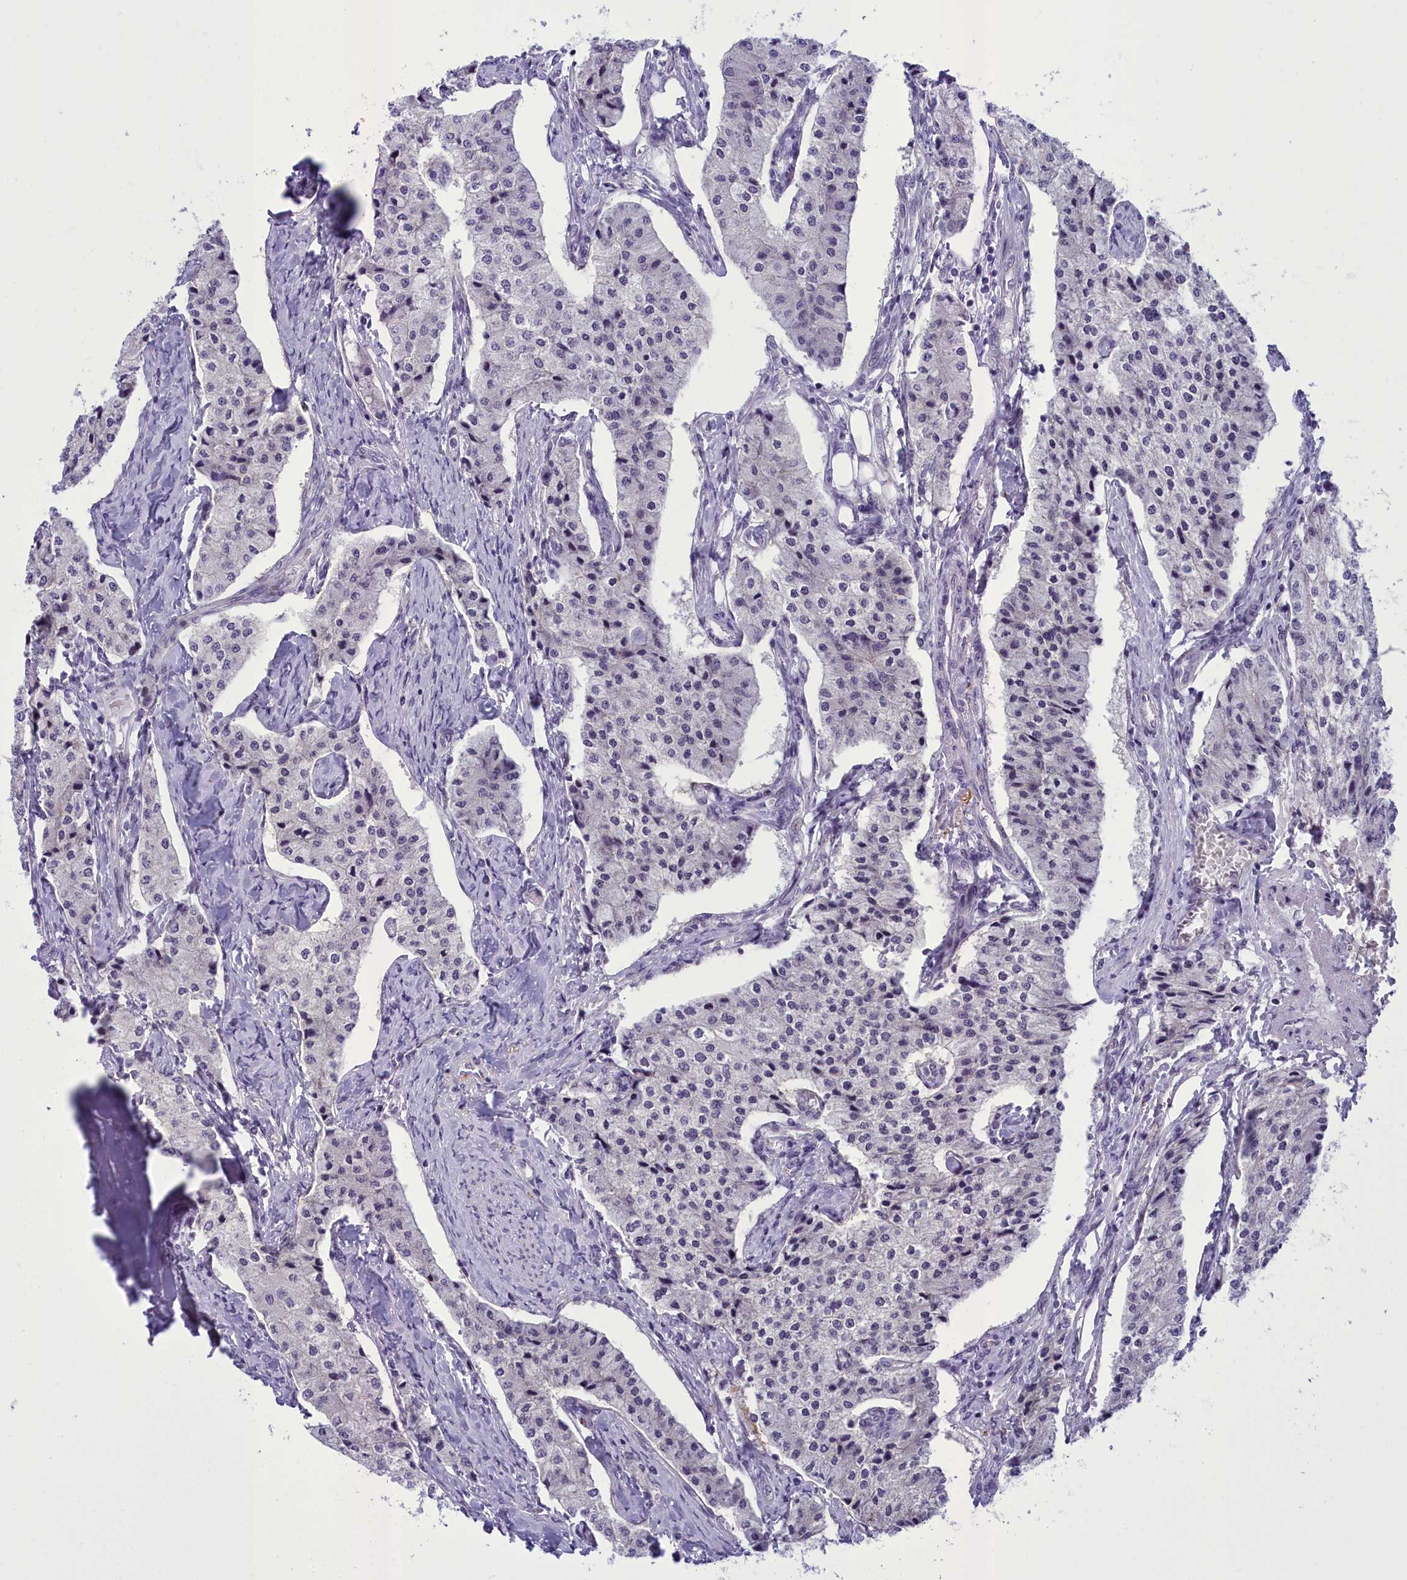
{"staining": {"intensity": "negative", "quantity": "none", "location": "none"}, "tissue": "carcinoid", "cell_type": "Tumor cells", "image_type": "cancer", "snomed": [{"axis": "morphology", "description": "Carcinoid, malignant, NOS"}, {"axis": "topography", "description": "Colon"}], "caption": "Tumor cells are negative for protein expression in human malignant carcinoid. Brightfield microscopy of immunohistochemistry stained with DAB (brown) and hematoxylin (blue), captured at high magnification.", "gene": "CEACAM19", "patient": {"sex": "female", "age": 52}}